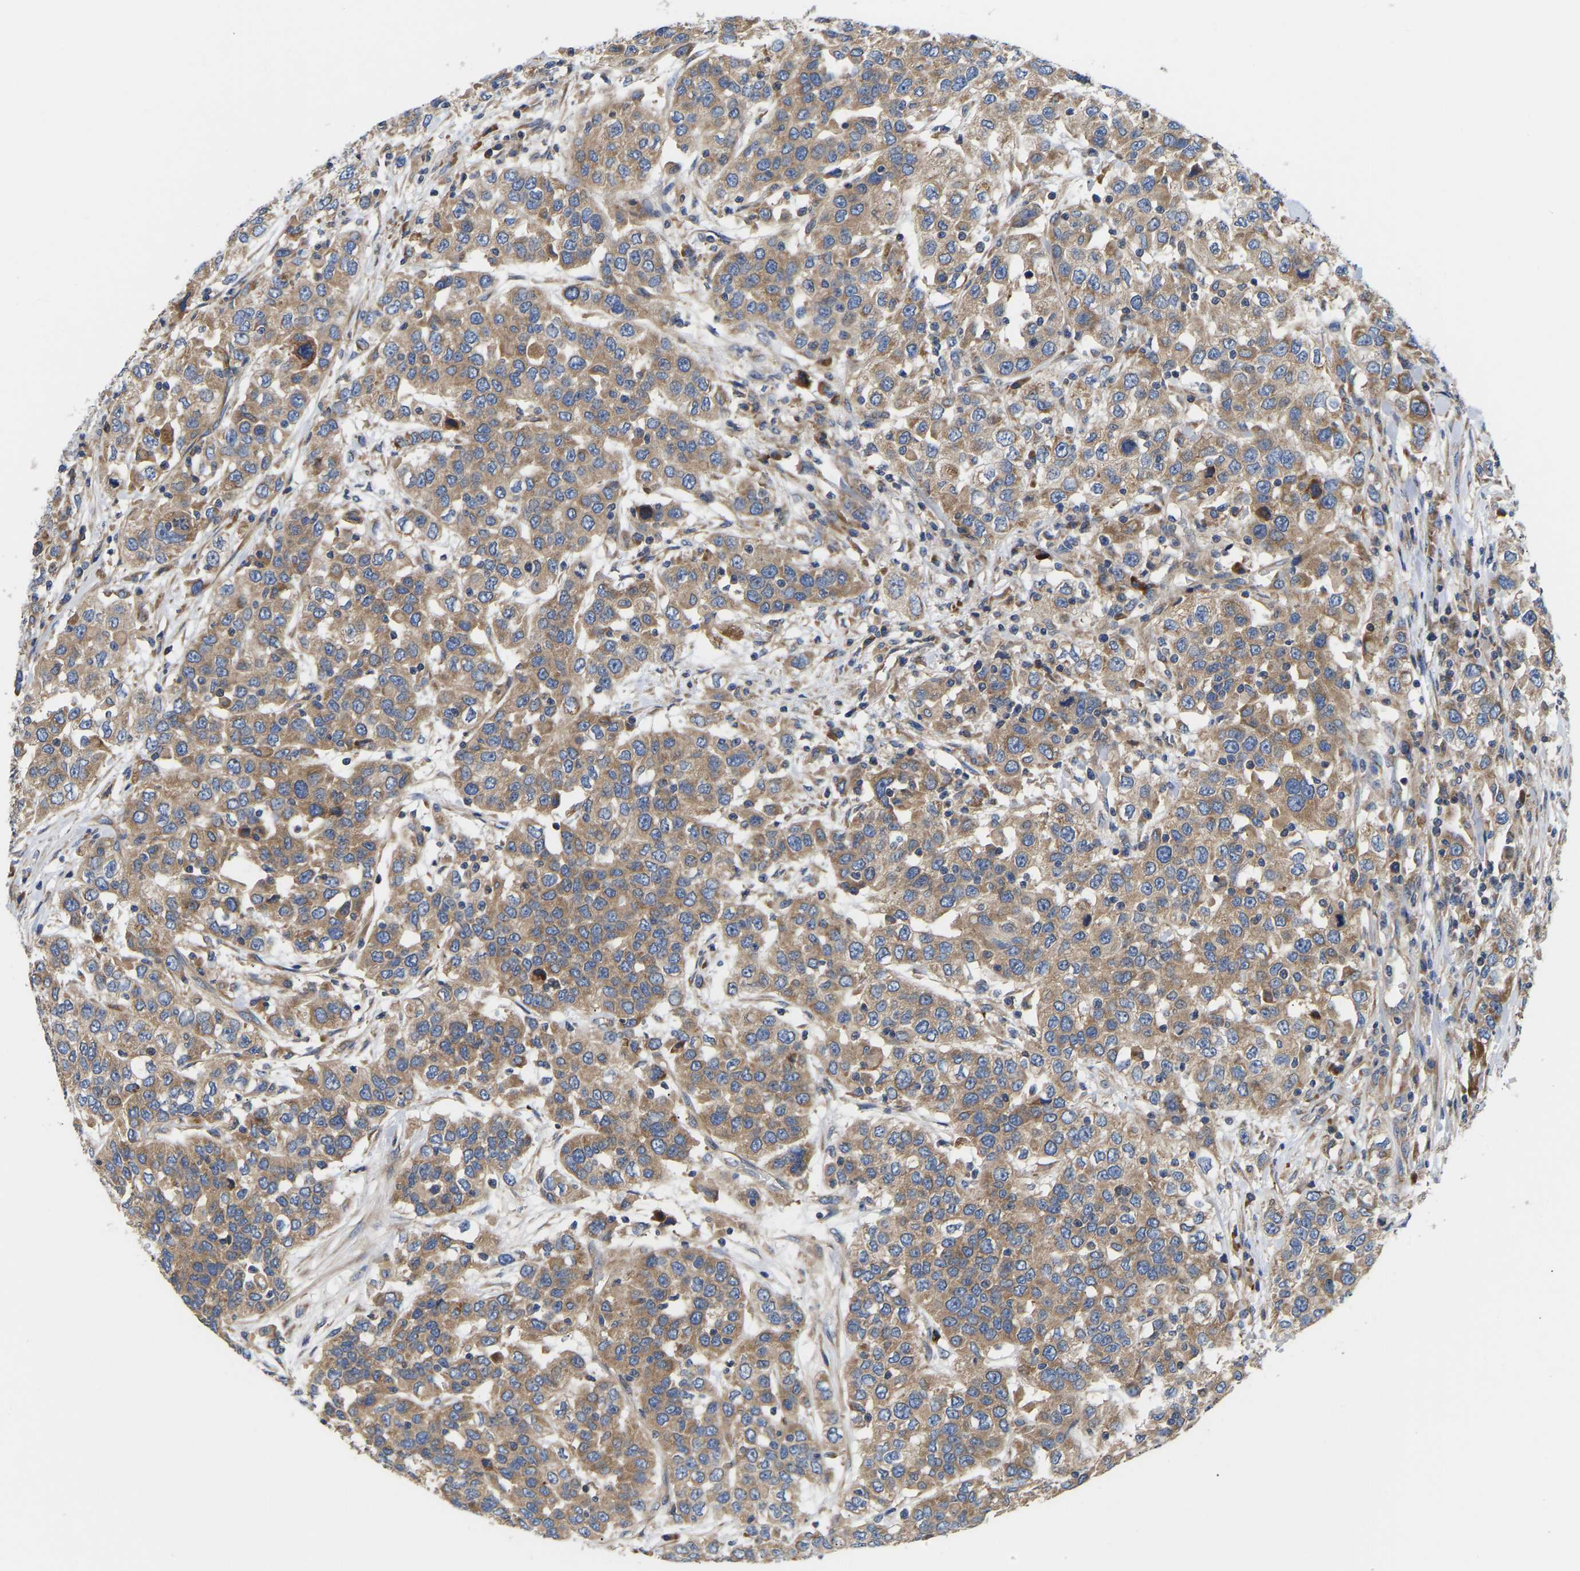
{"staining": {"intensity": "moderate", "quantity": ">75%", "location": "cytoplasmic/membranous"}, "tissue": "urothelial cancer", "cell_type": "Tumor cells", "image_type": "cancer", "snomed": [{"axis": "morphology", "description": "Urothelial carcinoma, High grade"}, {"axis": "topography", "description": "Urinary bladder"}], "caption": "Protein staining reveals moderate cytoplasmic/membranous staining in approximately >75% of tumor cells in high-grade urothelial carcinoma.", "gene": "AIMP2", "patient": {"sex": "female", "age": 80}}